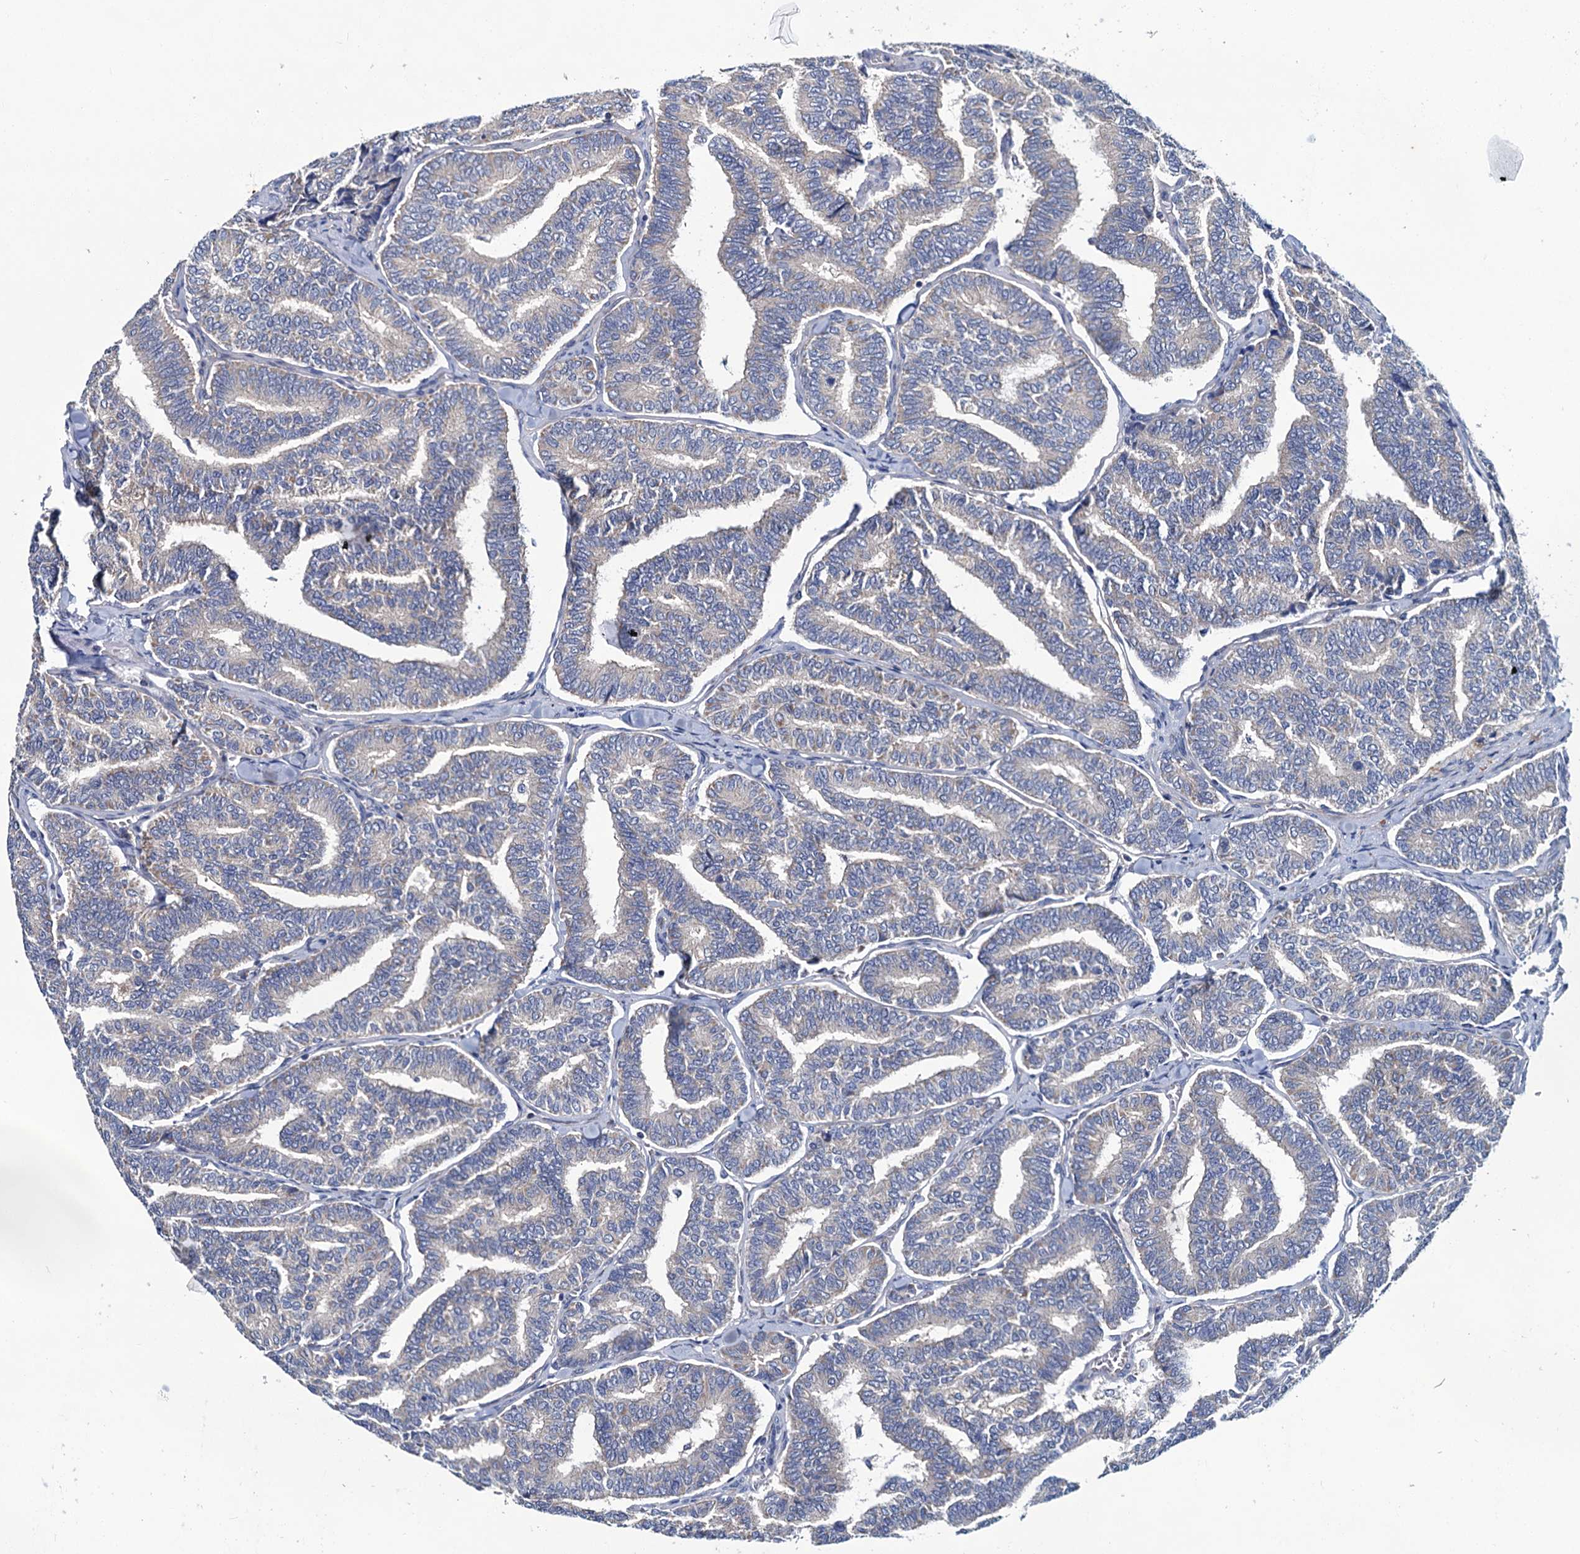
{"staining": {"intensity": "weak", "quantity": "<25%", "location": "cytoplasmic/membranous"}, "tissue": "thyroid cancer", "cell_type": "Tumor cells", "image_type": "cancer", "snomed": [{"axis": "morphology", "description": "Papillary adenocarcinoma, NOS"}, {"axis": "topography", "description": "Thyroid gland"}], "caption": "This micrograph is of thyroid cancer stained with immunohistochemistry (IHC) to label a protein in brown with the nuclei are counter-stained blue. There is no positivity in tumor cells.", "gene": "CEP295", "patient": {"sex": "female", "age": 35}}